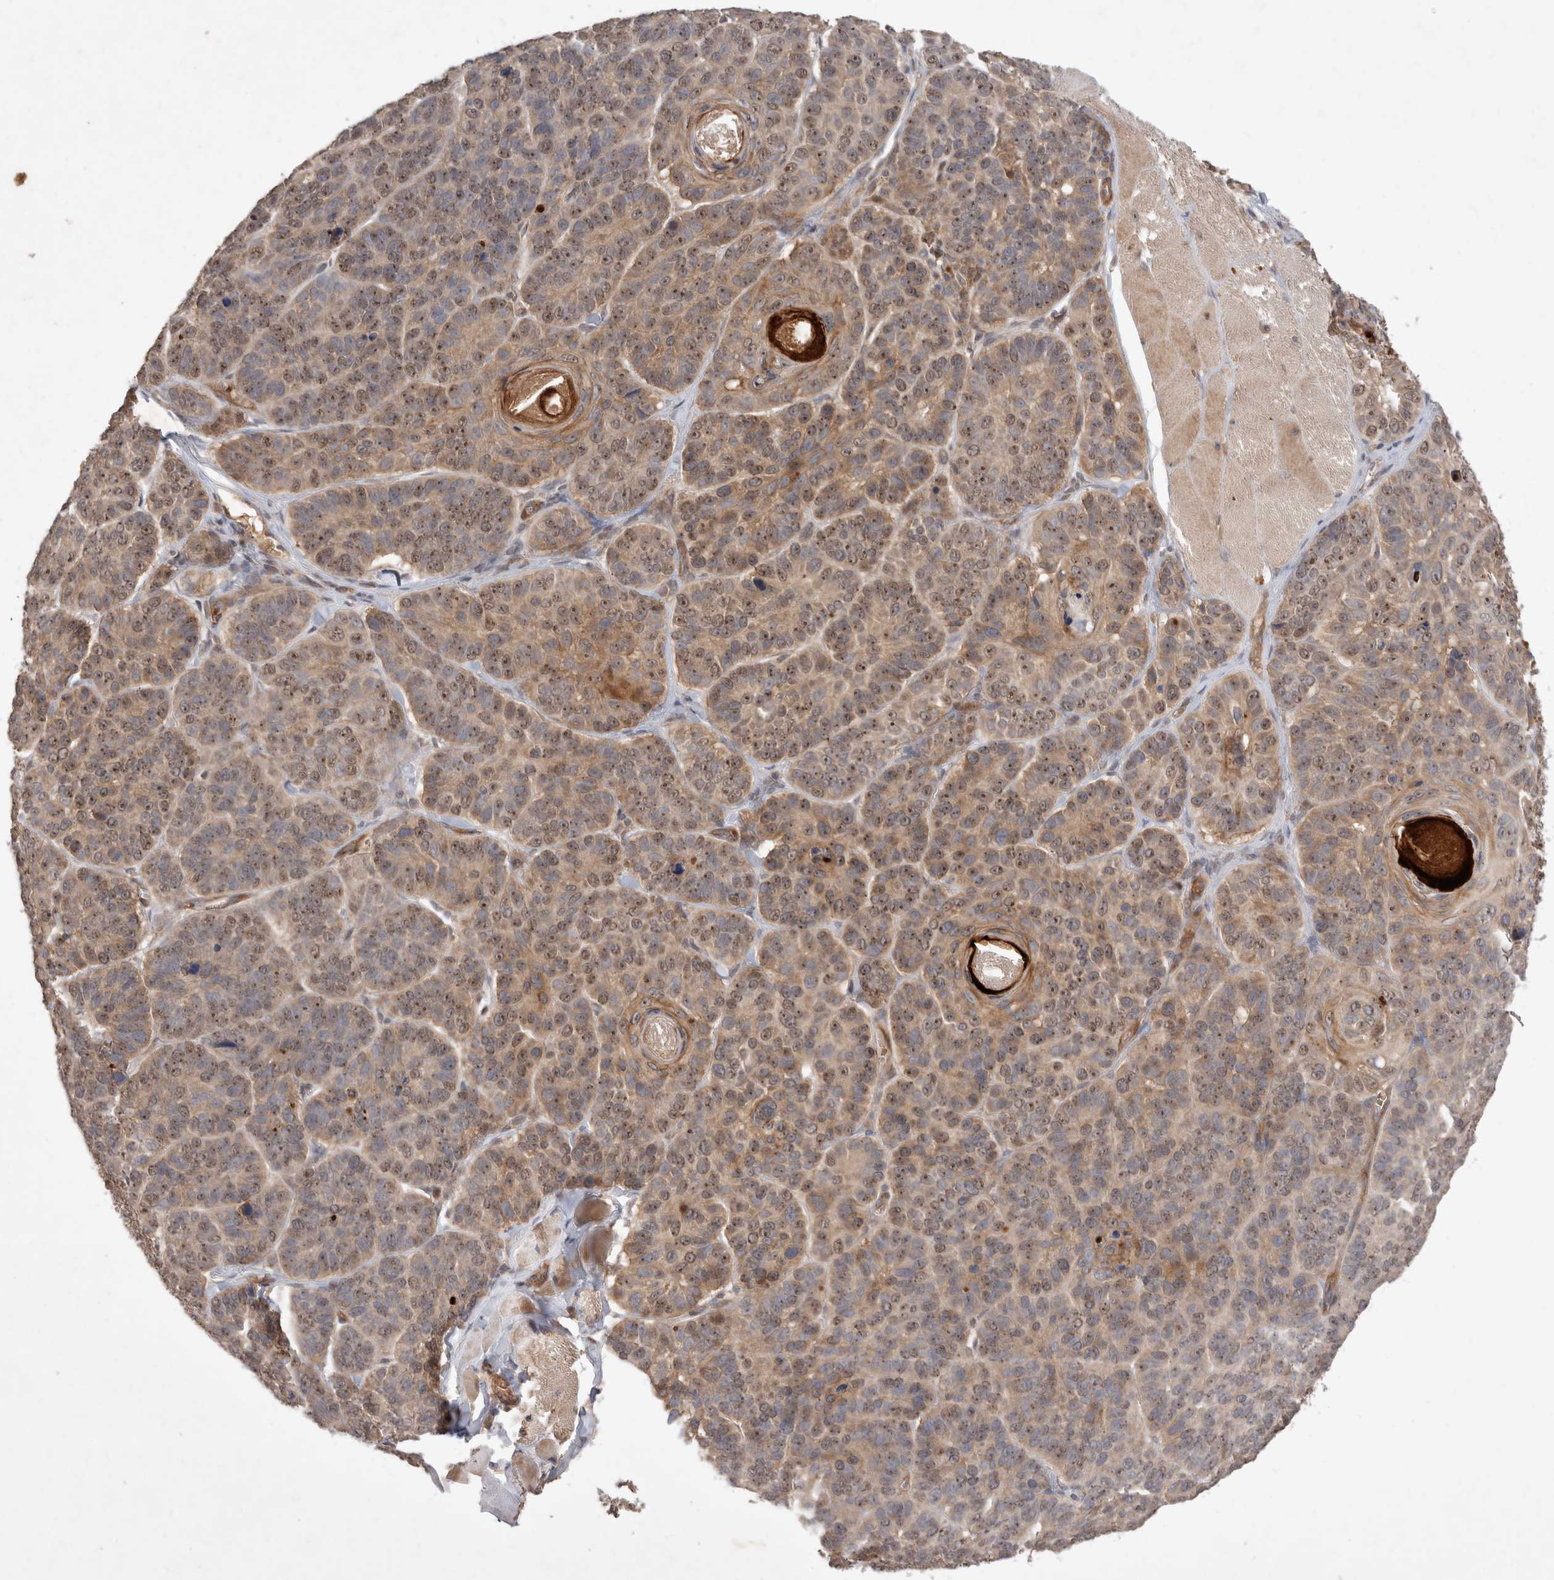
{"staining": {"intensity": "moderate", "quantity": ">75%", "location": "cytoplasmic/membranous,nuclear"}, "tissue": "skin cancer", "cell_type": "Tumor cells", "image_type": "cancer", "snomed": [{"axis": "morphology", "description": "Basal cell carcinoma"}, {"axis": "topography", "description": "Skin"}], "caption": "Skin cancer stained for a protein (brown) reveals moderate cytoplasmic/membranous and nuclear positive expression in approximately >75% of tumor cells.", "gene": "FAM221A", "patient": {"sex": "male", "age": 62}}